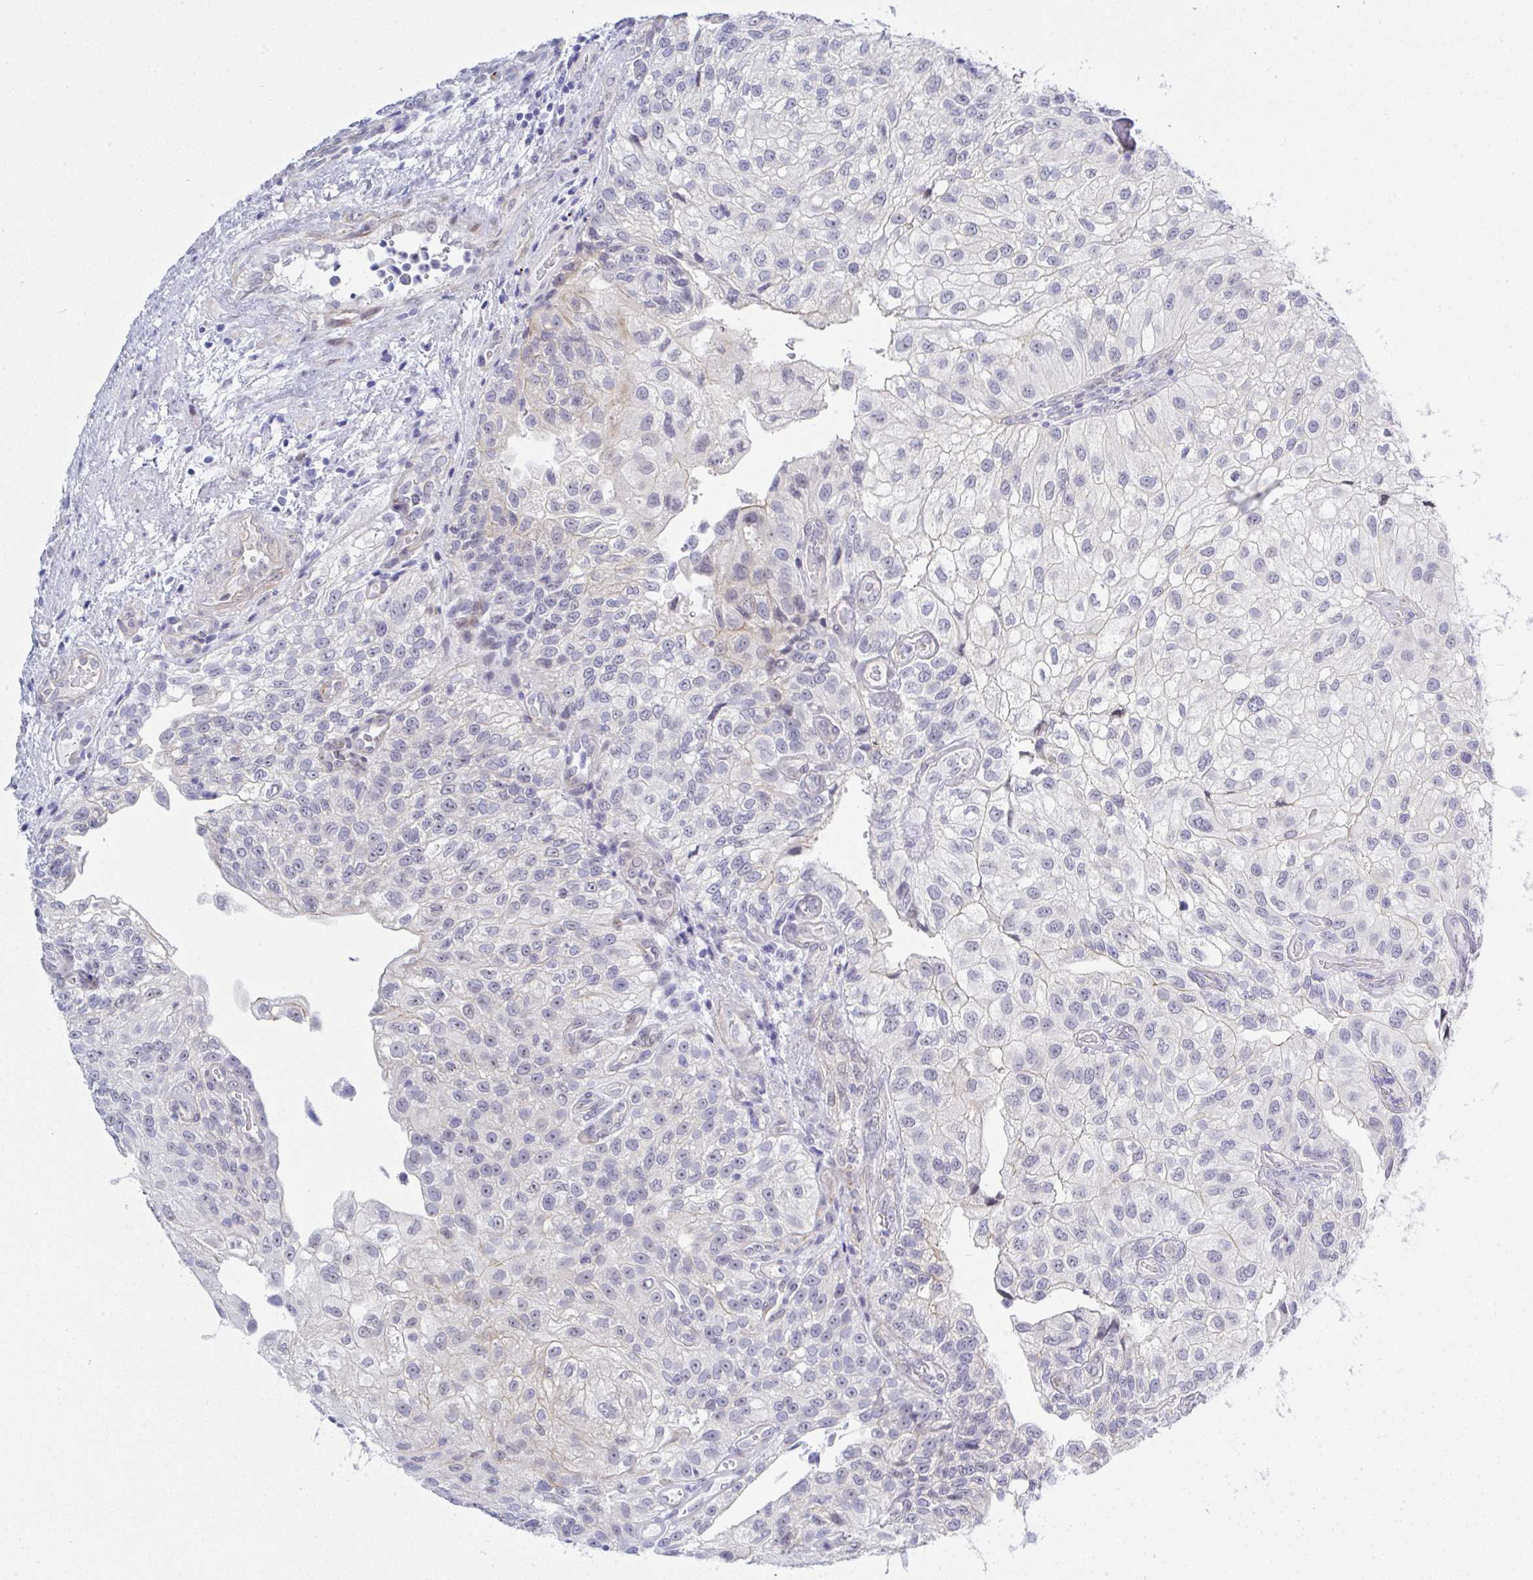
{"staining": {"intensity": "negative", "quantity": "none", "location": "none"}, "tissue": "urothelial cancer", "cell_type": "Tumor cells", "image_type": "cancer", "snomed": [{"axis": "morphology", "description": "Urothelial carcinoma, NOS"}, {"axis": "topography", "description": "Urinary bladder"}], "caption": "Immunohistochemical staining of urothelial cancer shows no significant expression in tumor cells.", "gene": "MFSD4A", "patient": {"sex": "male", "age": 87}}